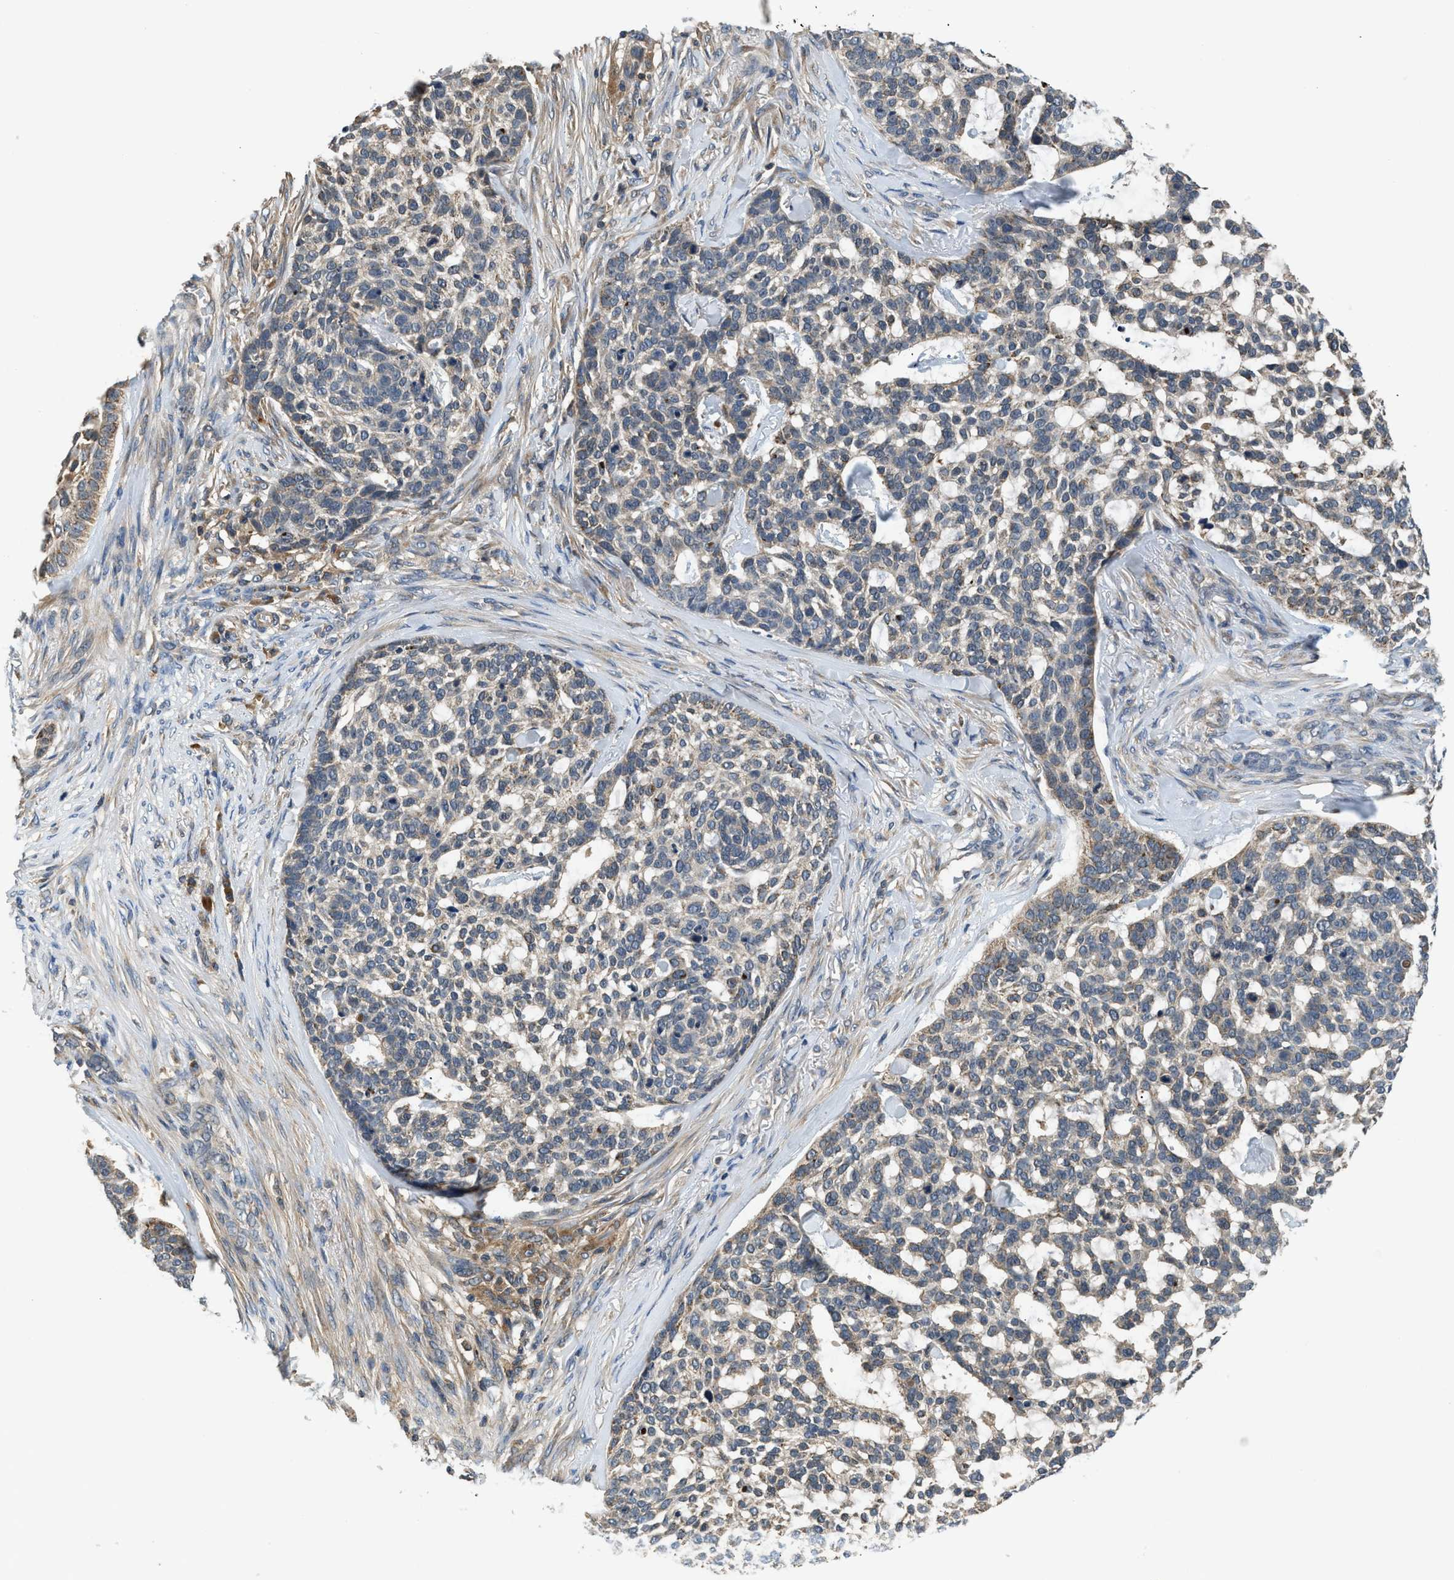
{"staining": {"intensity": "weak", "quantity": "<25%", "location": "cytoplasmic/membranous"}, "tissue": "skin cancer", "cell_type": "Tumor cells", "image_type": "cancer", "snomed": [{"axis": "morphology", "description": "Basal cell carcinoma"}, {"axis": "topography", "description": "Skin"}], "caption": "DAB immunohistochemical staining of skin cancer (basal cell carcinoma) shows no significant staining in tumor cells.", "gene": "PAFAH2", "patient": {"sex": "female", "age": 64}}